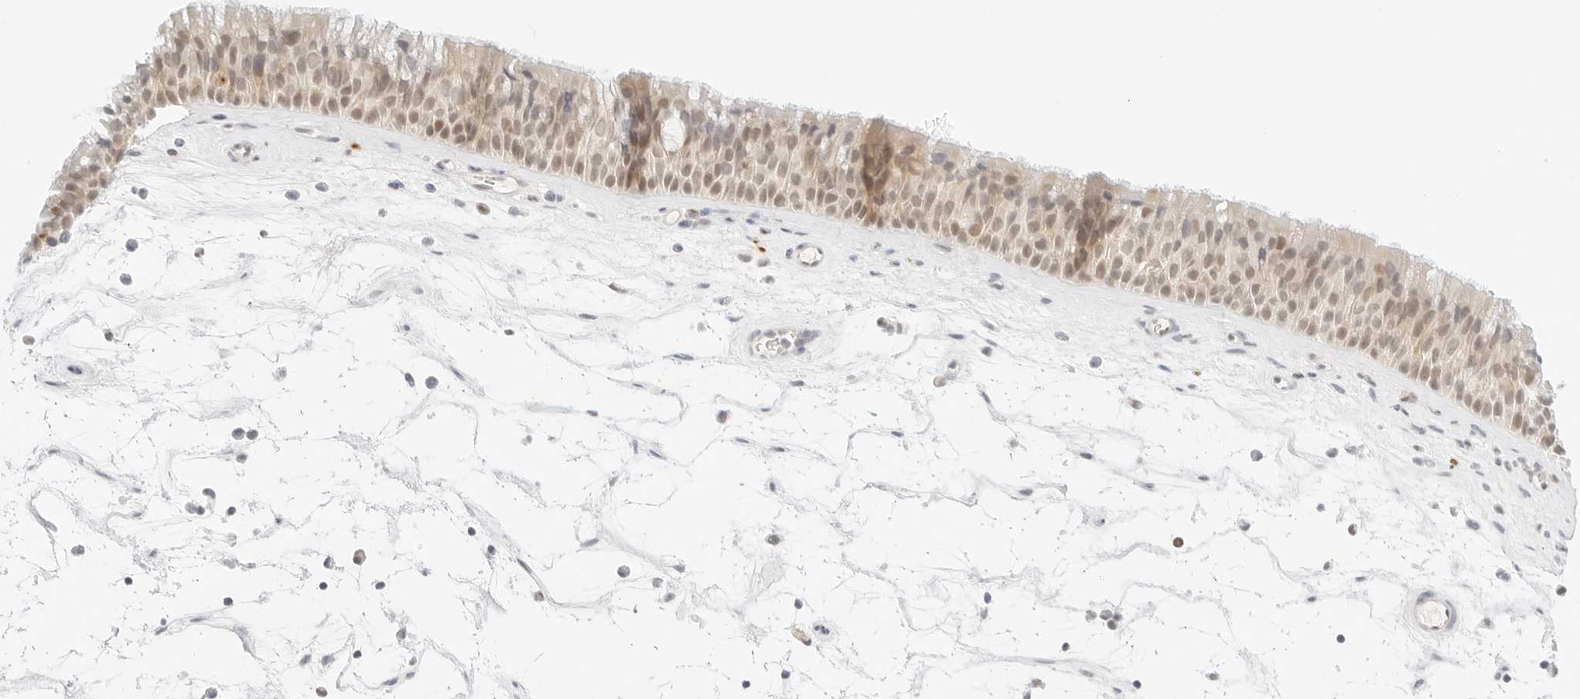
{"staining": {"intensity": "weak", "quantity": "25%-75%", "location": "nuclear"}, "tissue": "nasopharynx", "cell_type": "Respiratory epithelial cells", "image_type": "normal", "snomed": [{"axis": "morphology", "description": "Normal tissue, NOS"}, {"axis": "topography", "description": "Nasopharynx"}], "caption": "A histopathology image showing weak nuclear expression in about 25%-75% of respiratory epithelial cells in benign nasopharynx, as visualized by brown immunohistochemical staining.", "gene": "POLR3C", "patient": {"sex": "male", "age": 64}}